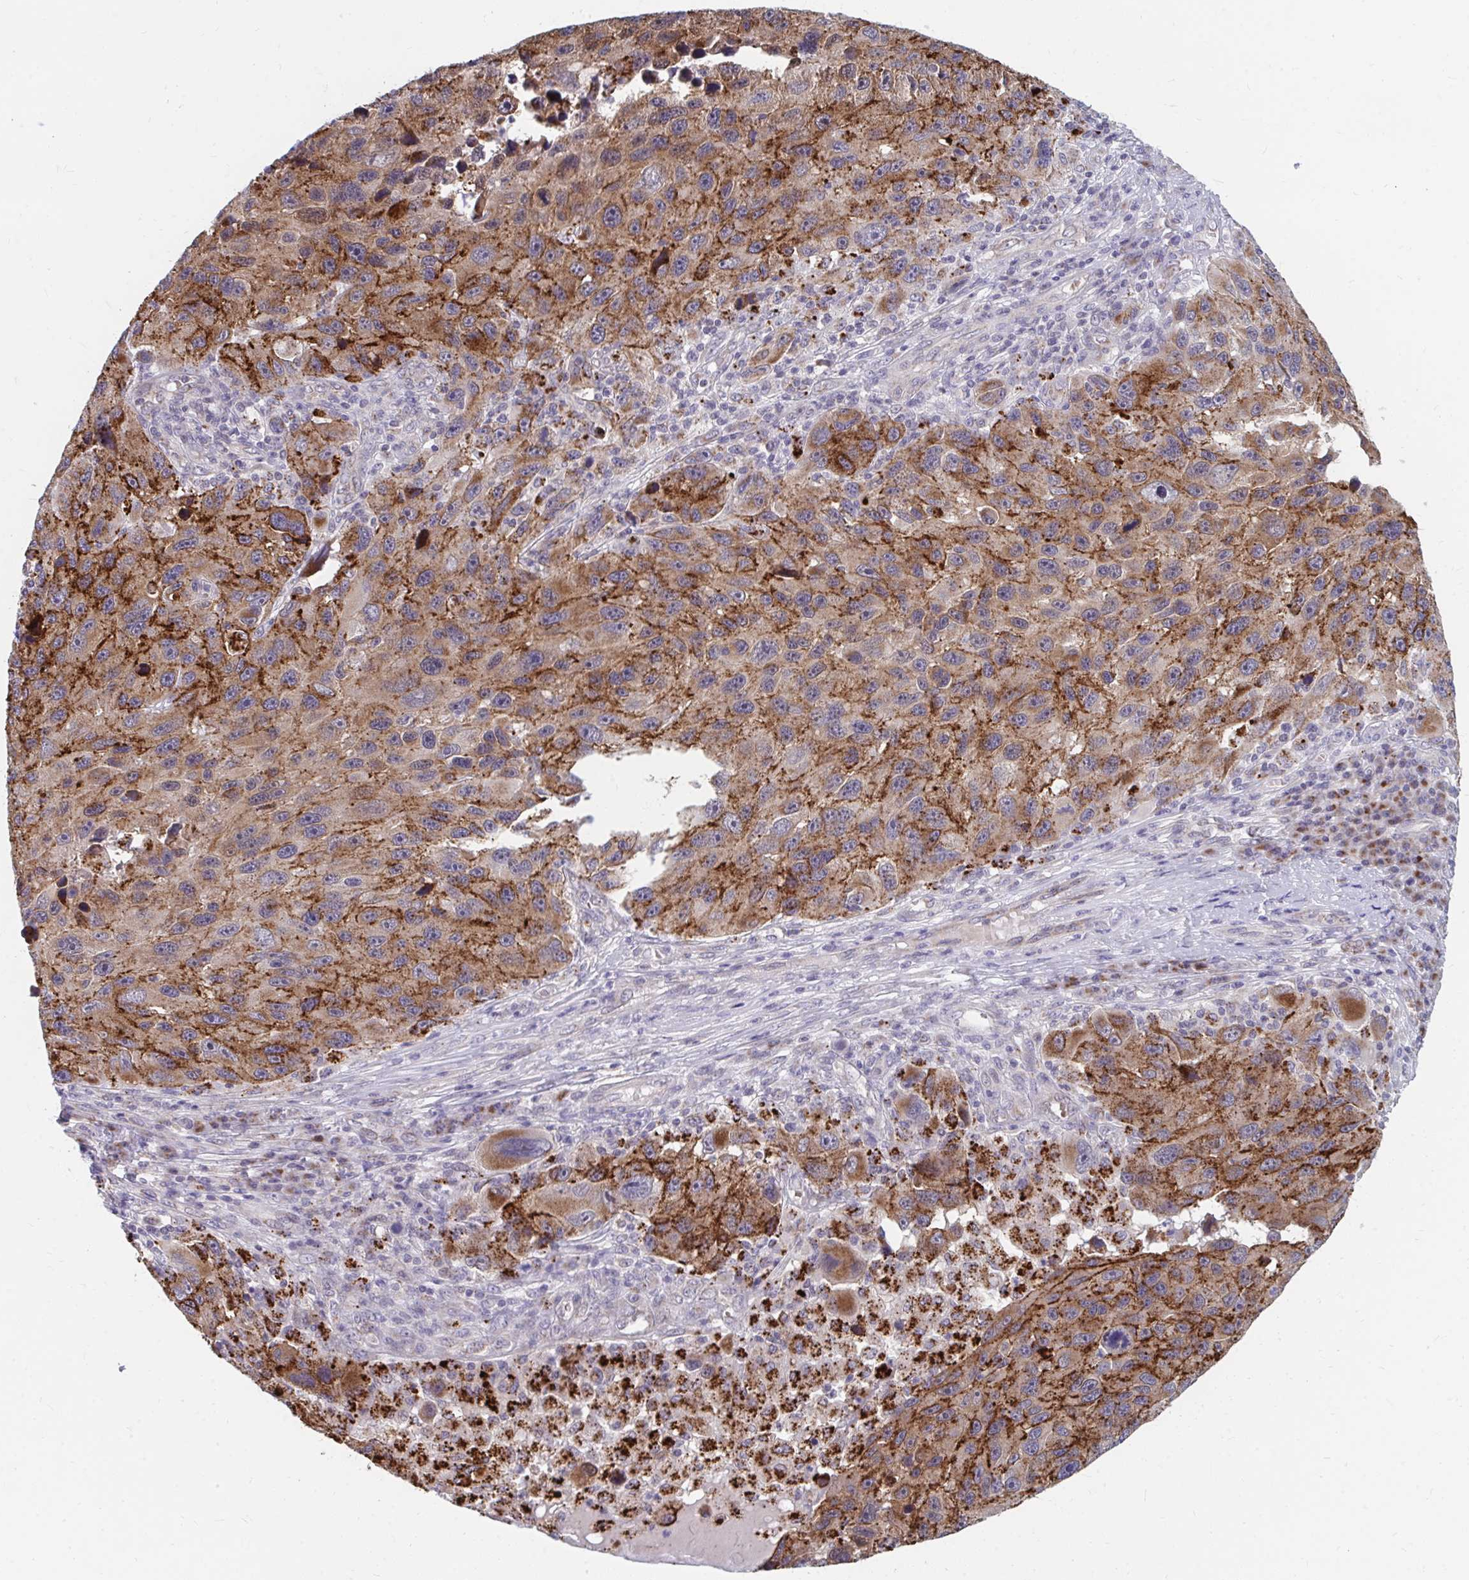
{"staining": {"intensity": "moderate", "quantity": ">75%", "location": "cytoplasmic/membranous"}, "tissue": "melanoma", "cell_type": "Tumor cells", "image_type": "cancer", "snomed": [{"axis": "morphology", "description": "Malignant melanoma, NOS"}, {"axis": "topography", "description": "Skin"}], "caption": "High-magnification brightfield microscopy of malignant melanoma stained with DAB (brown) and counterstained with hematoxylin (blue). tumor cells exhibit moderate cytoplasmic/membranous positivity is present in approximately>75% of cells. (DAB (3,3'-diaminobenzidine) IHC, brown staining for protein, blue staining for nuclei).", "gene": "PABIR3", "patient": {"sex": "male", "age": 53}}